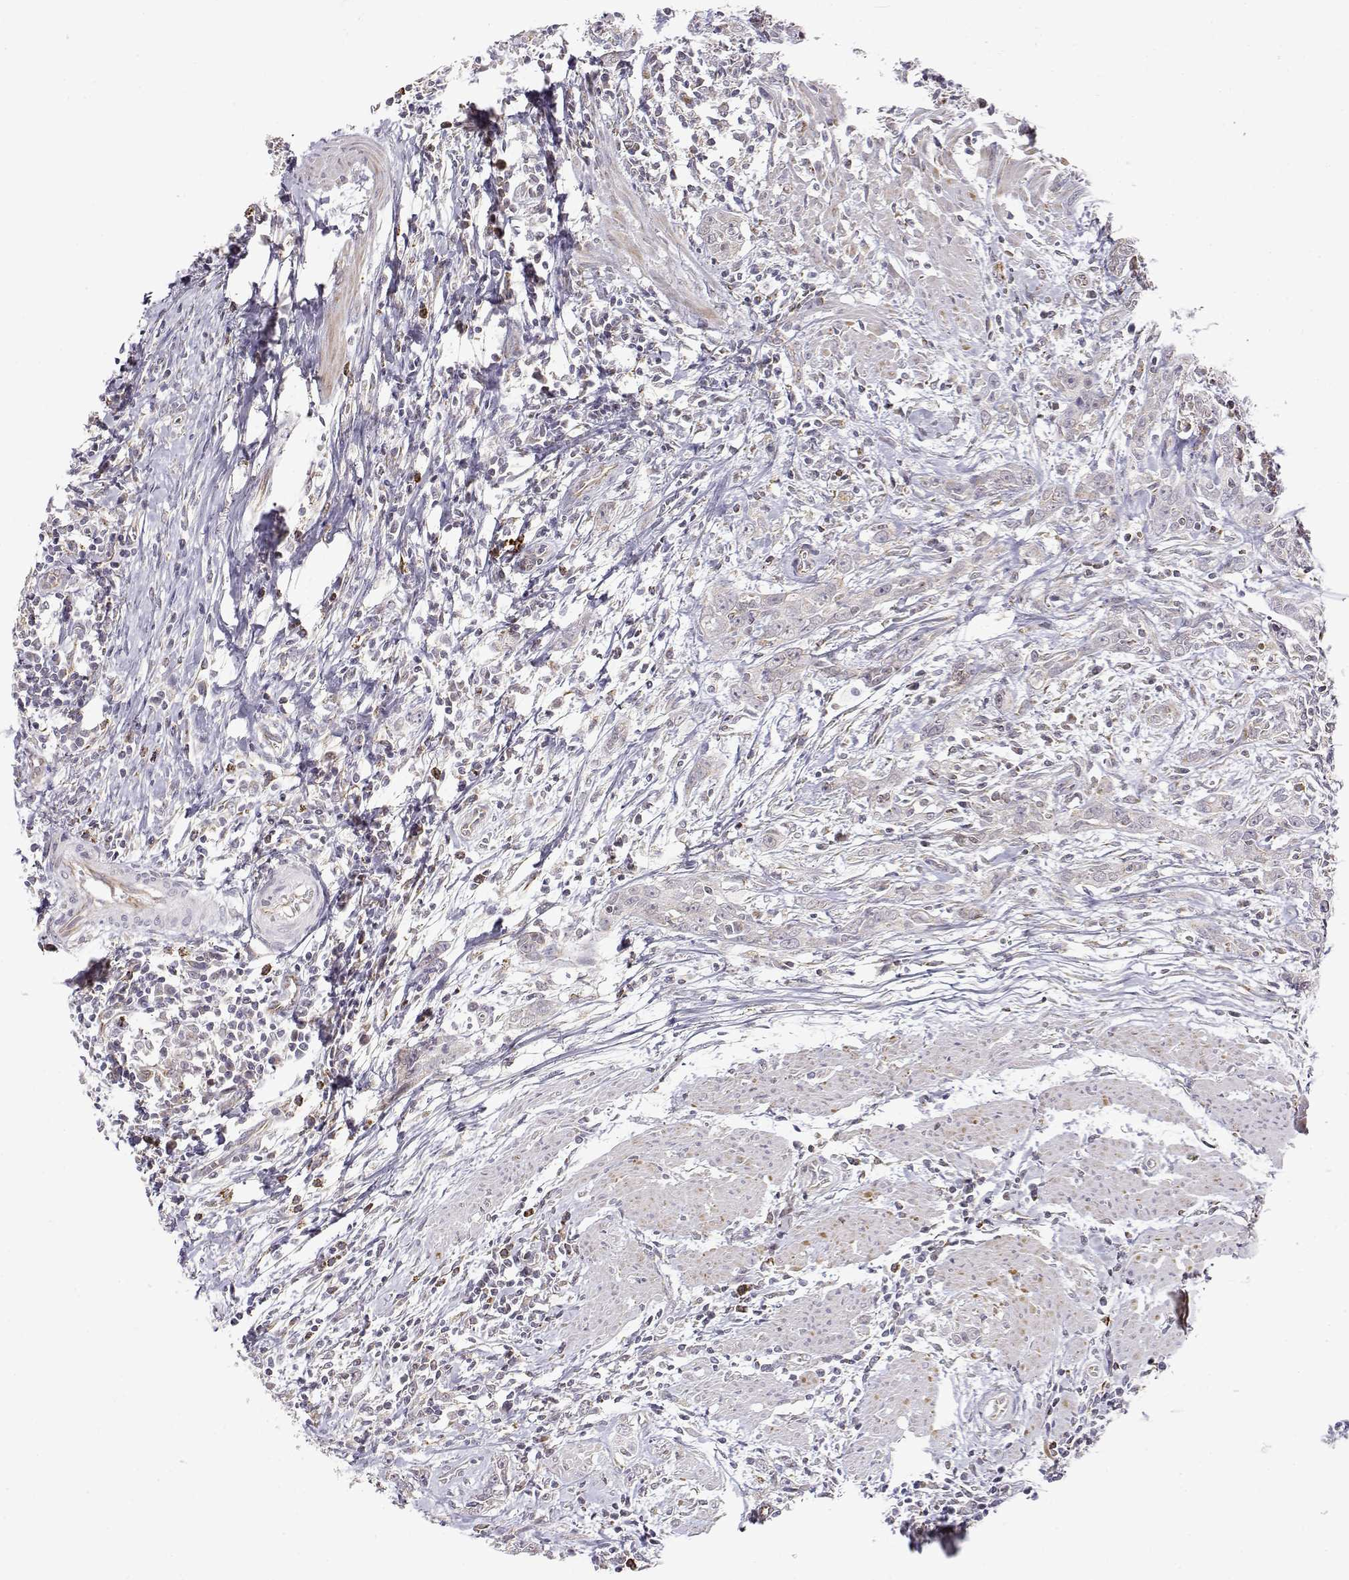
{"staining": {"intensity": "weak", "quantity": "25%-75%", "location": "cytoplasmic/membranous"}, "tissue": "urothelial cancer", "cell_type": "Tumor cells", "image_type": "cancer", "snomed": [{"axis": "morphology", "description": "Urothelial carcinoma, High grade"}, {"axis": "topography", "description": "Urinary bladder"}], "caption": "A high-resolution micrograph shows immunohistochemistry (IHC) staining of urothelial cancer, which reveals weak cytoplasmic/membranous positivity in approximately 25%-75% of tumor cells.", "gene": "EXOG", "patient": {"sex": "male", "age": 83}}